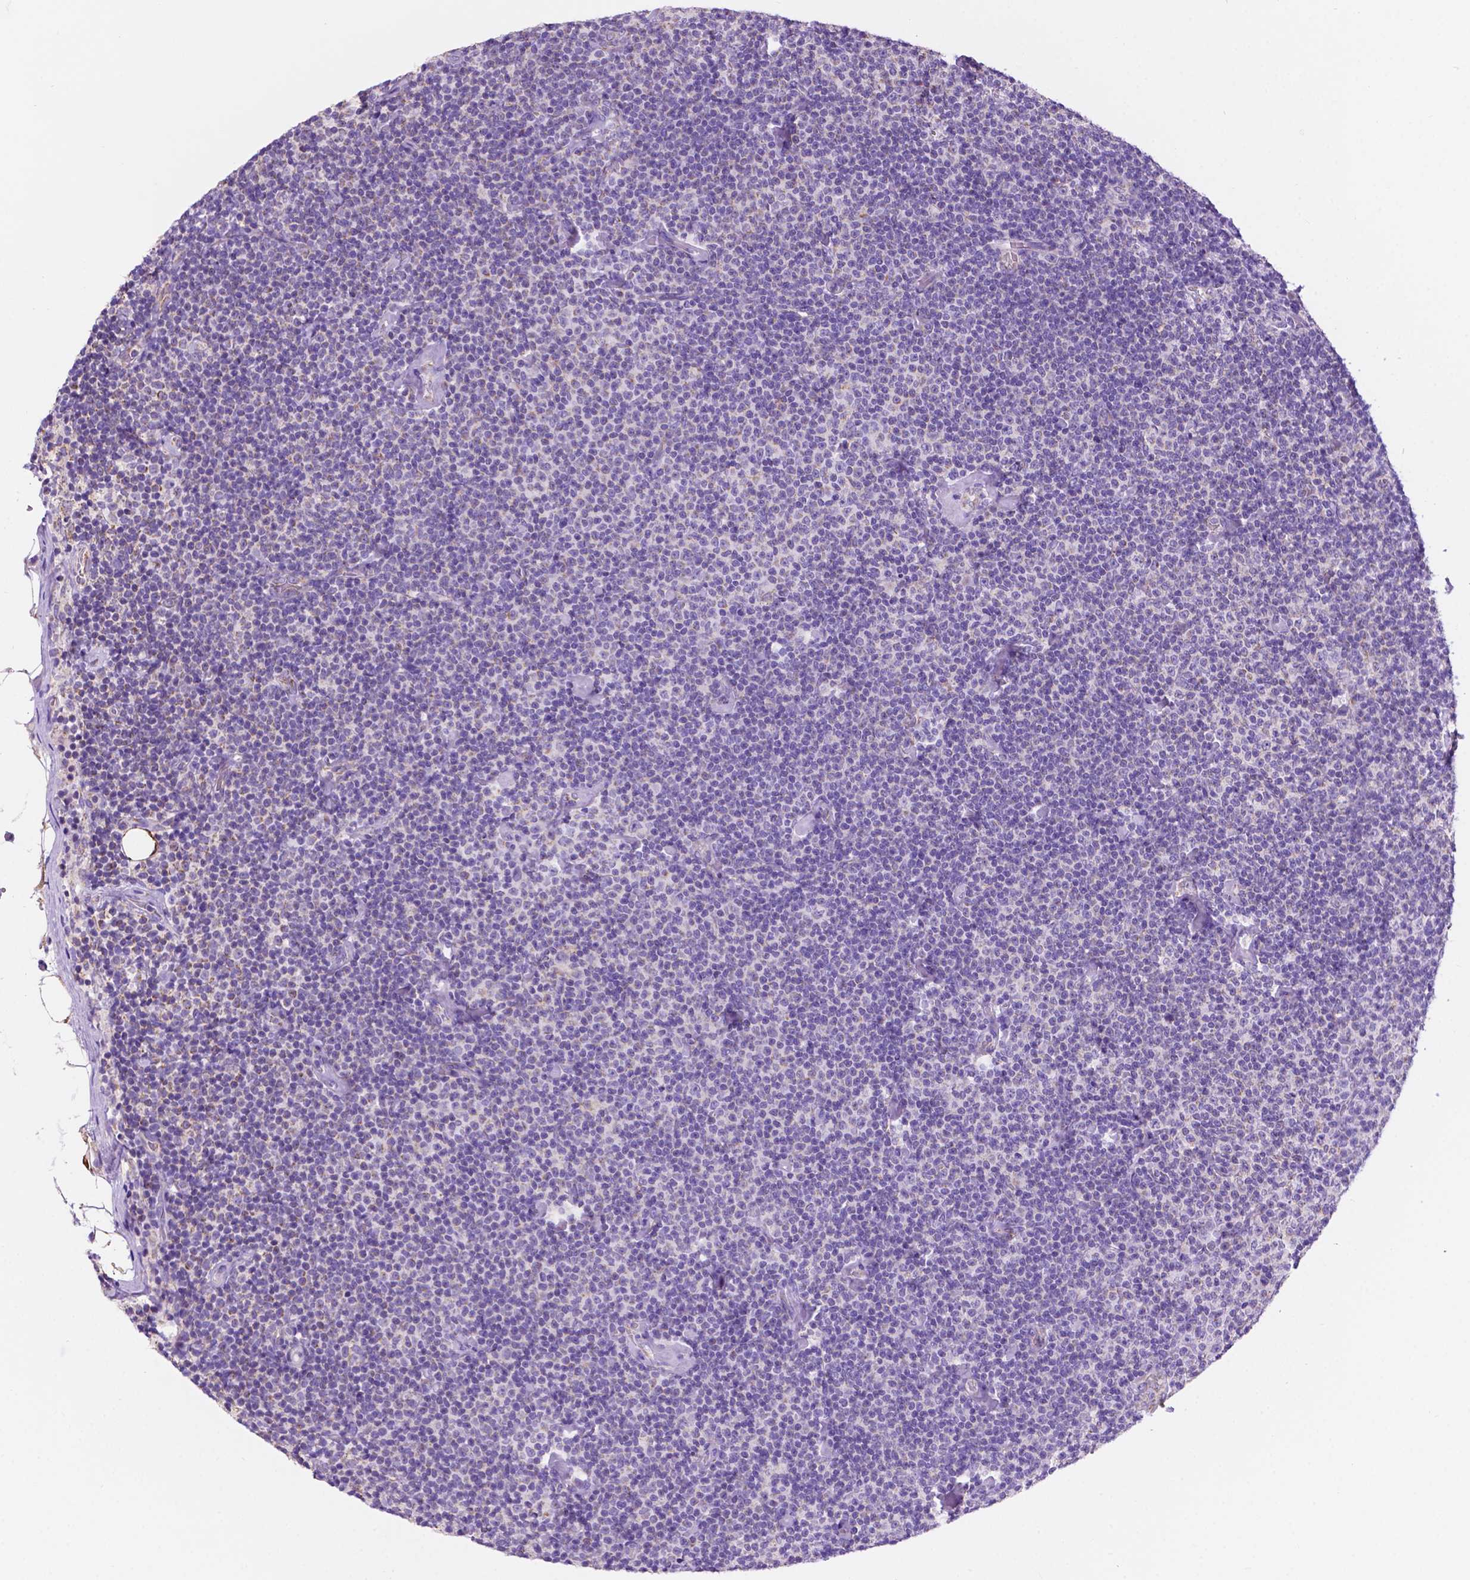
{"staining": {"intensity": "negative", "quantity": "none", "location": "none"}, "tissue": "lymphoma", "cell_type": "Tumor cells", "image_type": "cancer", "snomed": [{"axis": "morphology", "description": "Malignant lymphoma, non-Hodgkin's type, Low grade"}, {"axis": "topography", "description": "Lymph node"}], "caption": "There is no significant positivity in tumor cells of low-grade malignant lymphoma, non-Hodgkin's type.", "gene": "TRPV5", "patient": {"sex": "male", "age": 81}}